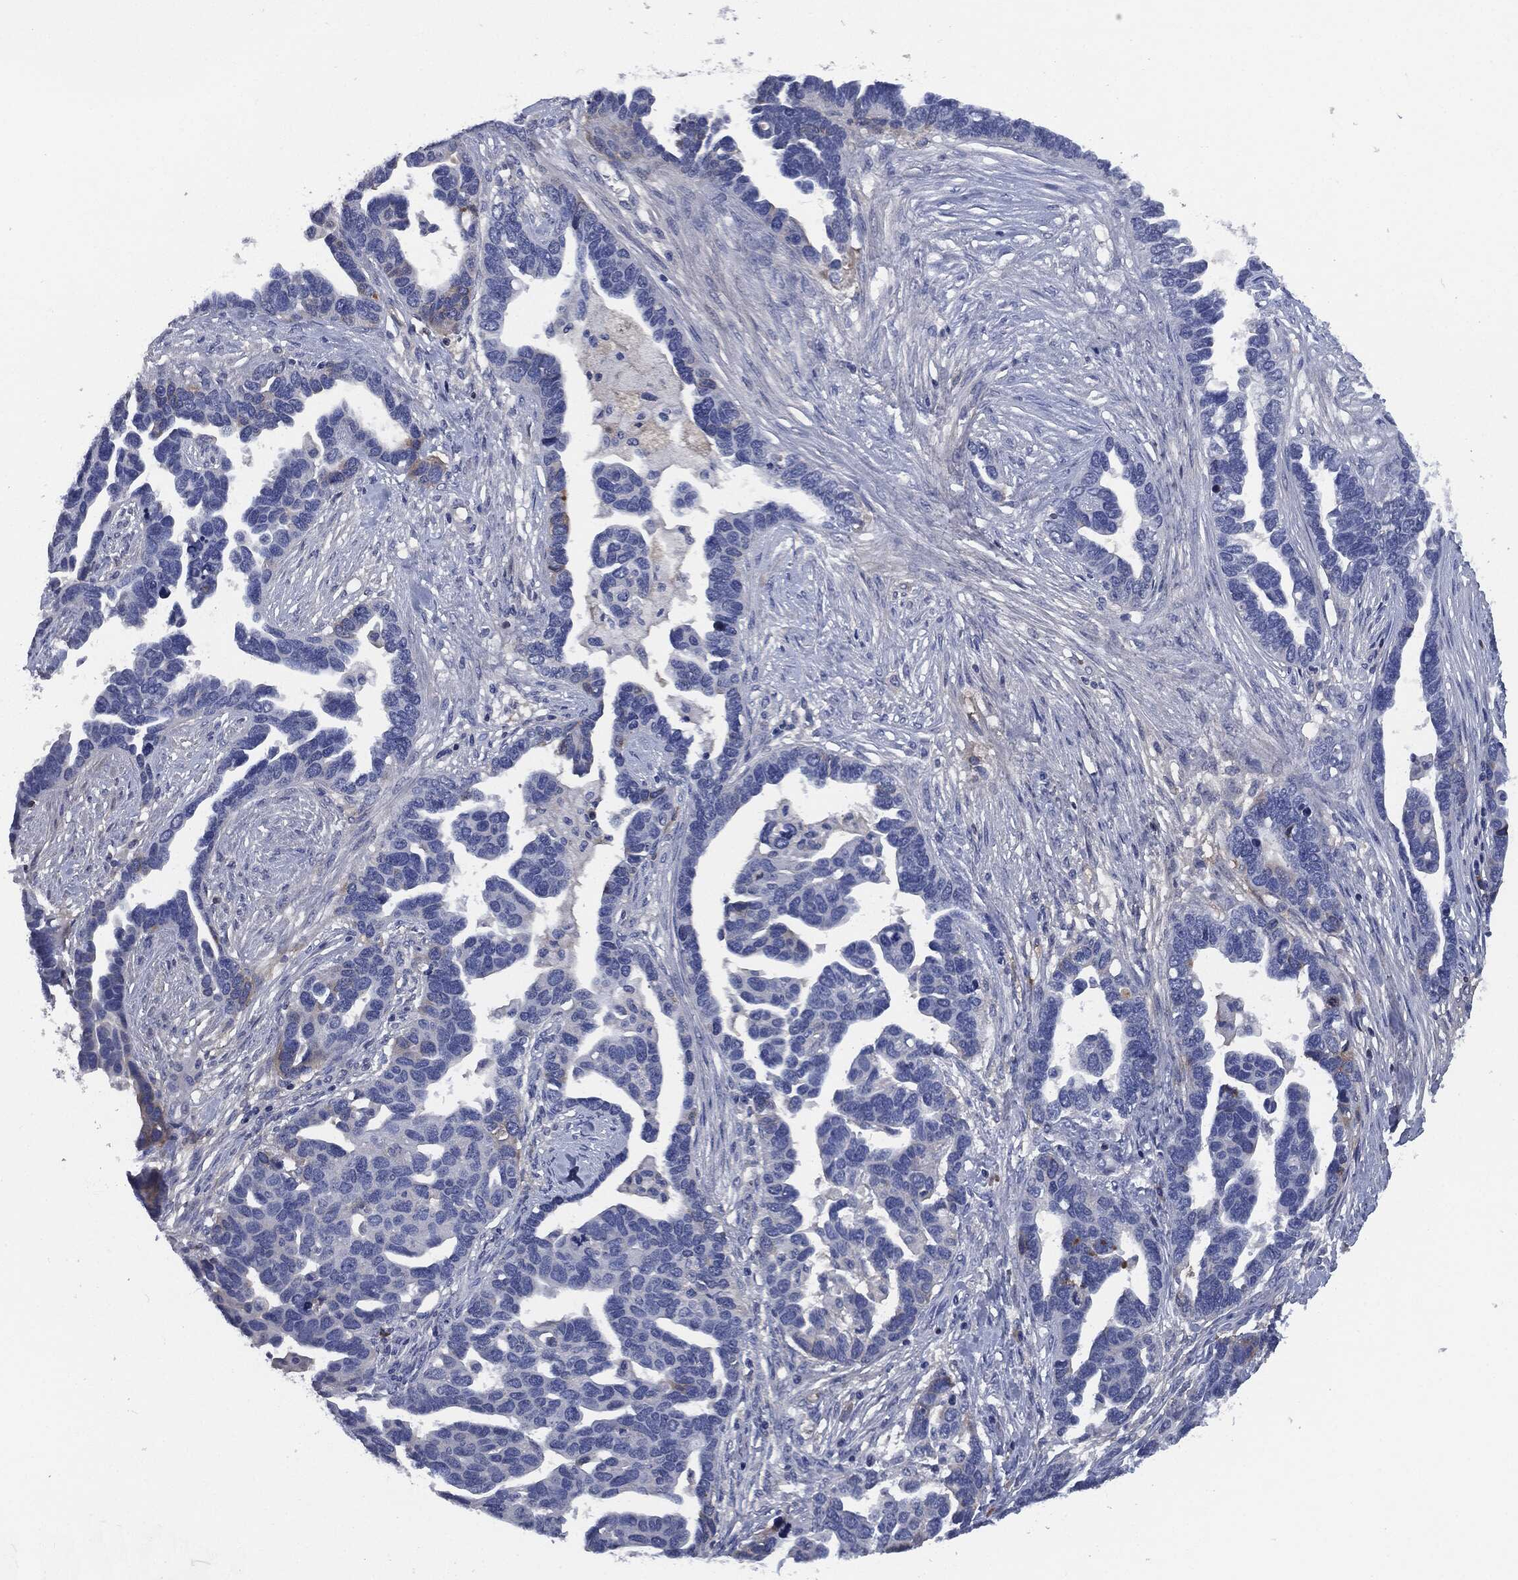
{"staining": {"intensity": "negative", "quantity": "none", "location": "none"}, "tissue": "ovarian cancer", "cell_type": "Tumor cells", "image_type": "cancer", "snomed": [{"axis": "morphology", "description": "Cystadenocarcinoma, serous, NOS"}, {"axis": "topography", "description": "Ovary"}], "caption": "Ovarian serous cystadenocarcinoma was stained to show a protein in brown. There is no significant expression in tumor cells.", "gene": "SIGLEC7", "patient": {"sex": "female", "age": 54}}